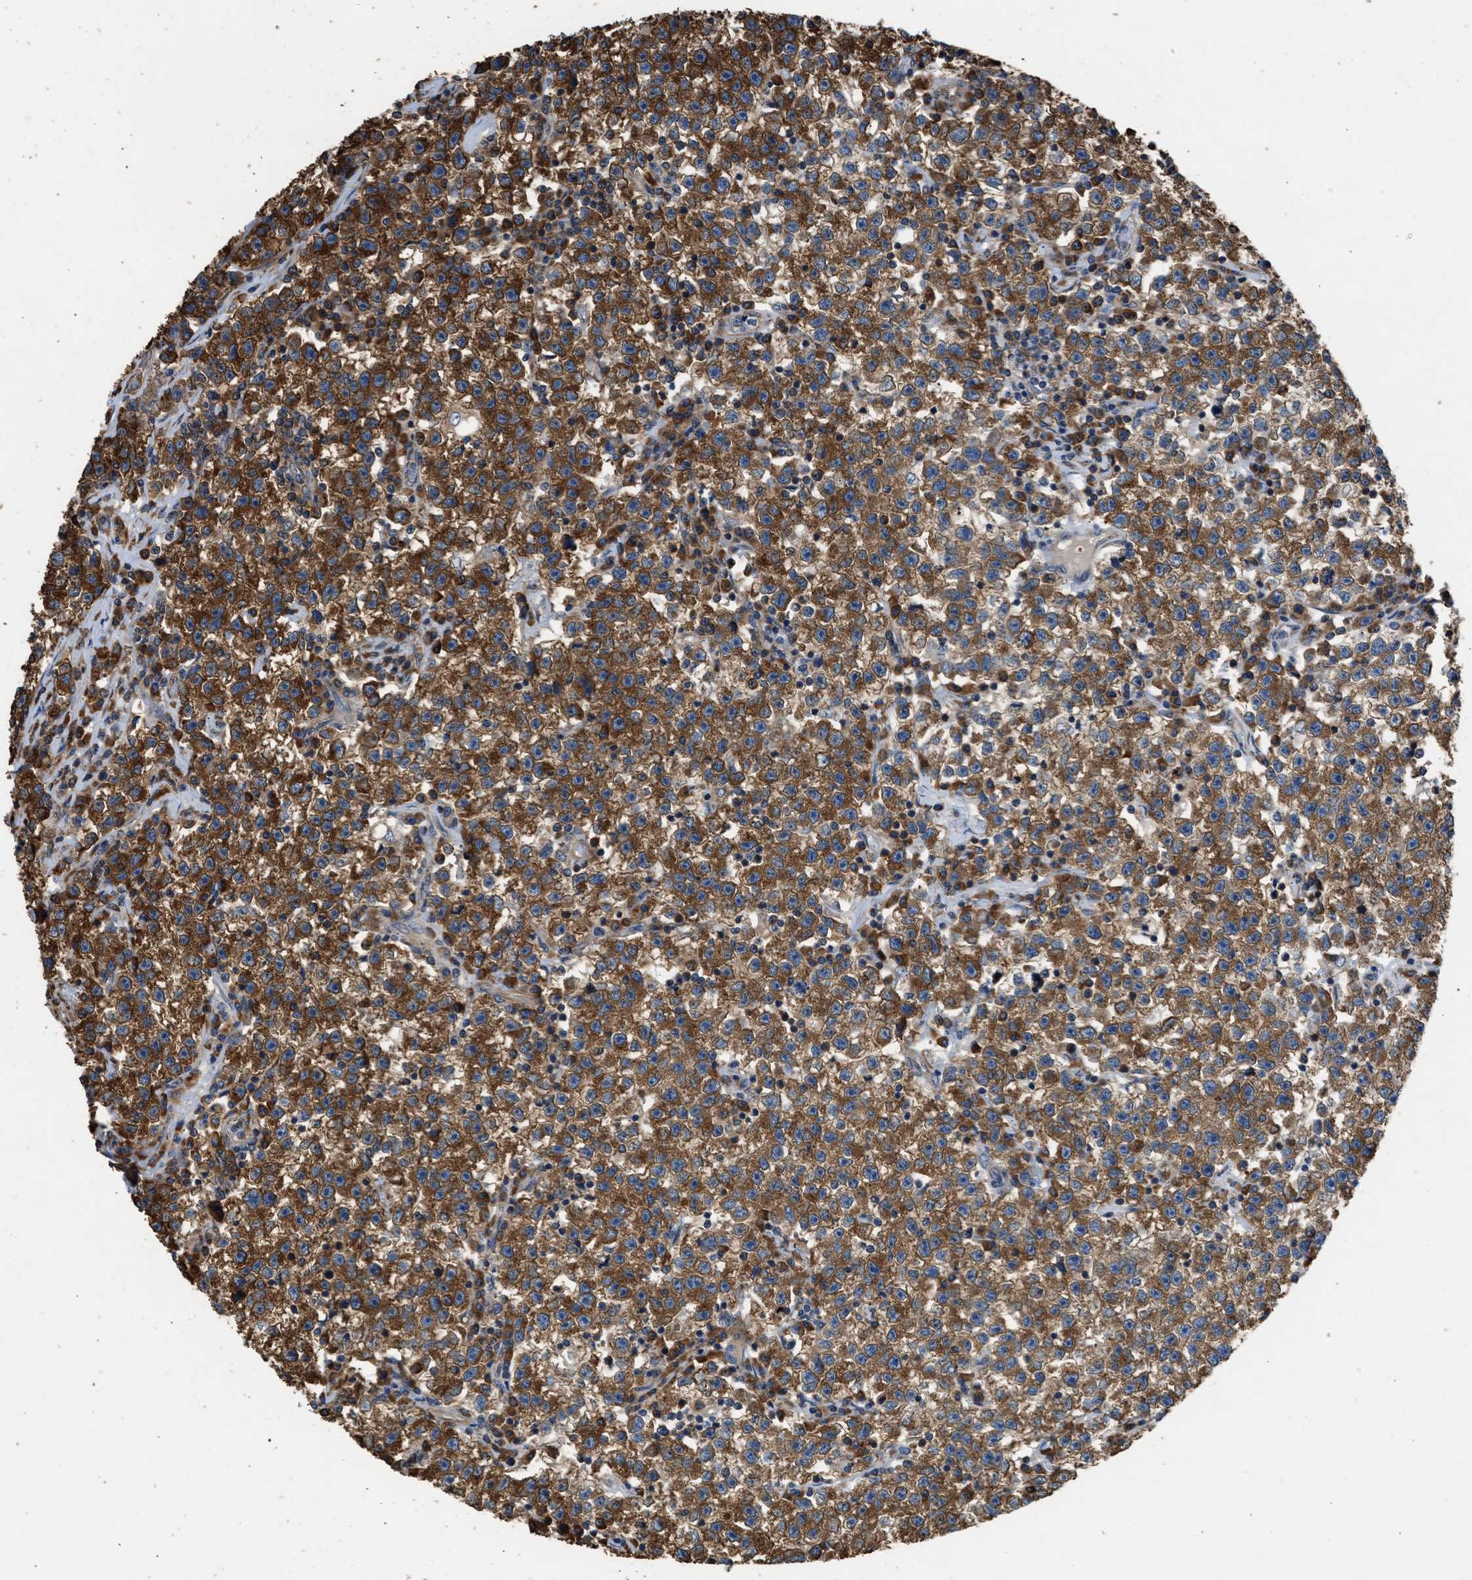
{"staining": {"intensity": "strong", "quantity": ">75%", "location": "cytoplasmic/membranous"}, "tissue": "testis cancer", "cell_type": "Tumor cells", "image_type": "cancer", "snomed": [{"axis": "morphology", "description": "Seminoma, NOS"}, {"axis": "topography", "description": "Testis"}], "caption": "Immunohistochemistry (IHC) staining of seminoma (testis), which demonstrates high levels of strong cytoplasmic/membranous expression in approximately >75% of tumor cells indicating strong cytoplasmic/membranous protein expression. The staining was performed using DAB (3,3'-diaminobenzidine) (brown) for protein detection and nuclei were counterstained in hematoxylin (blue).", "gene": "SLC36A4", "patient": {"sex": "male", "age": 22}}